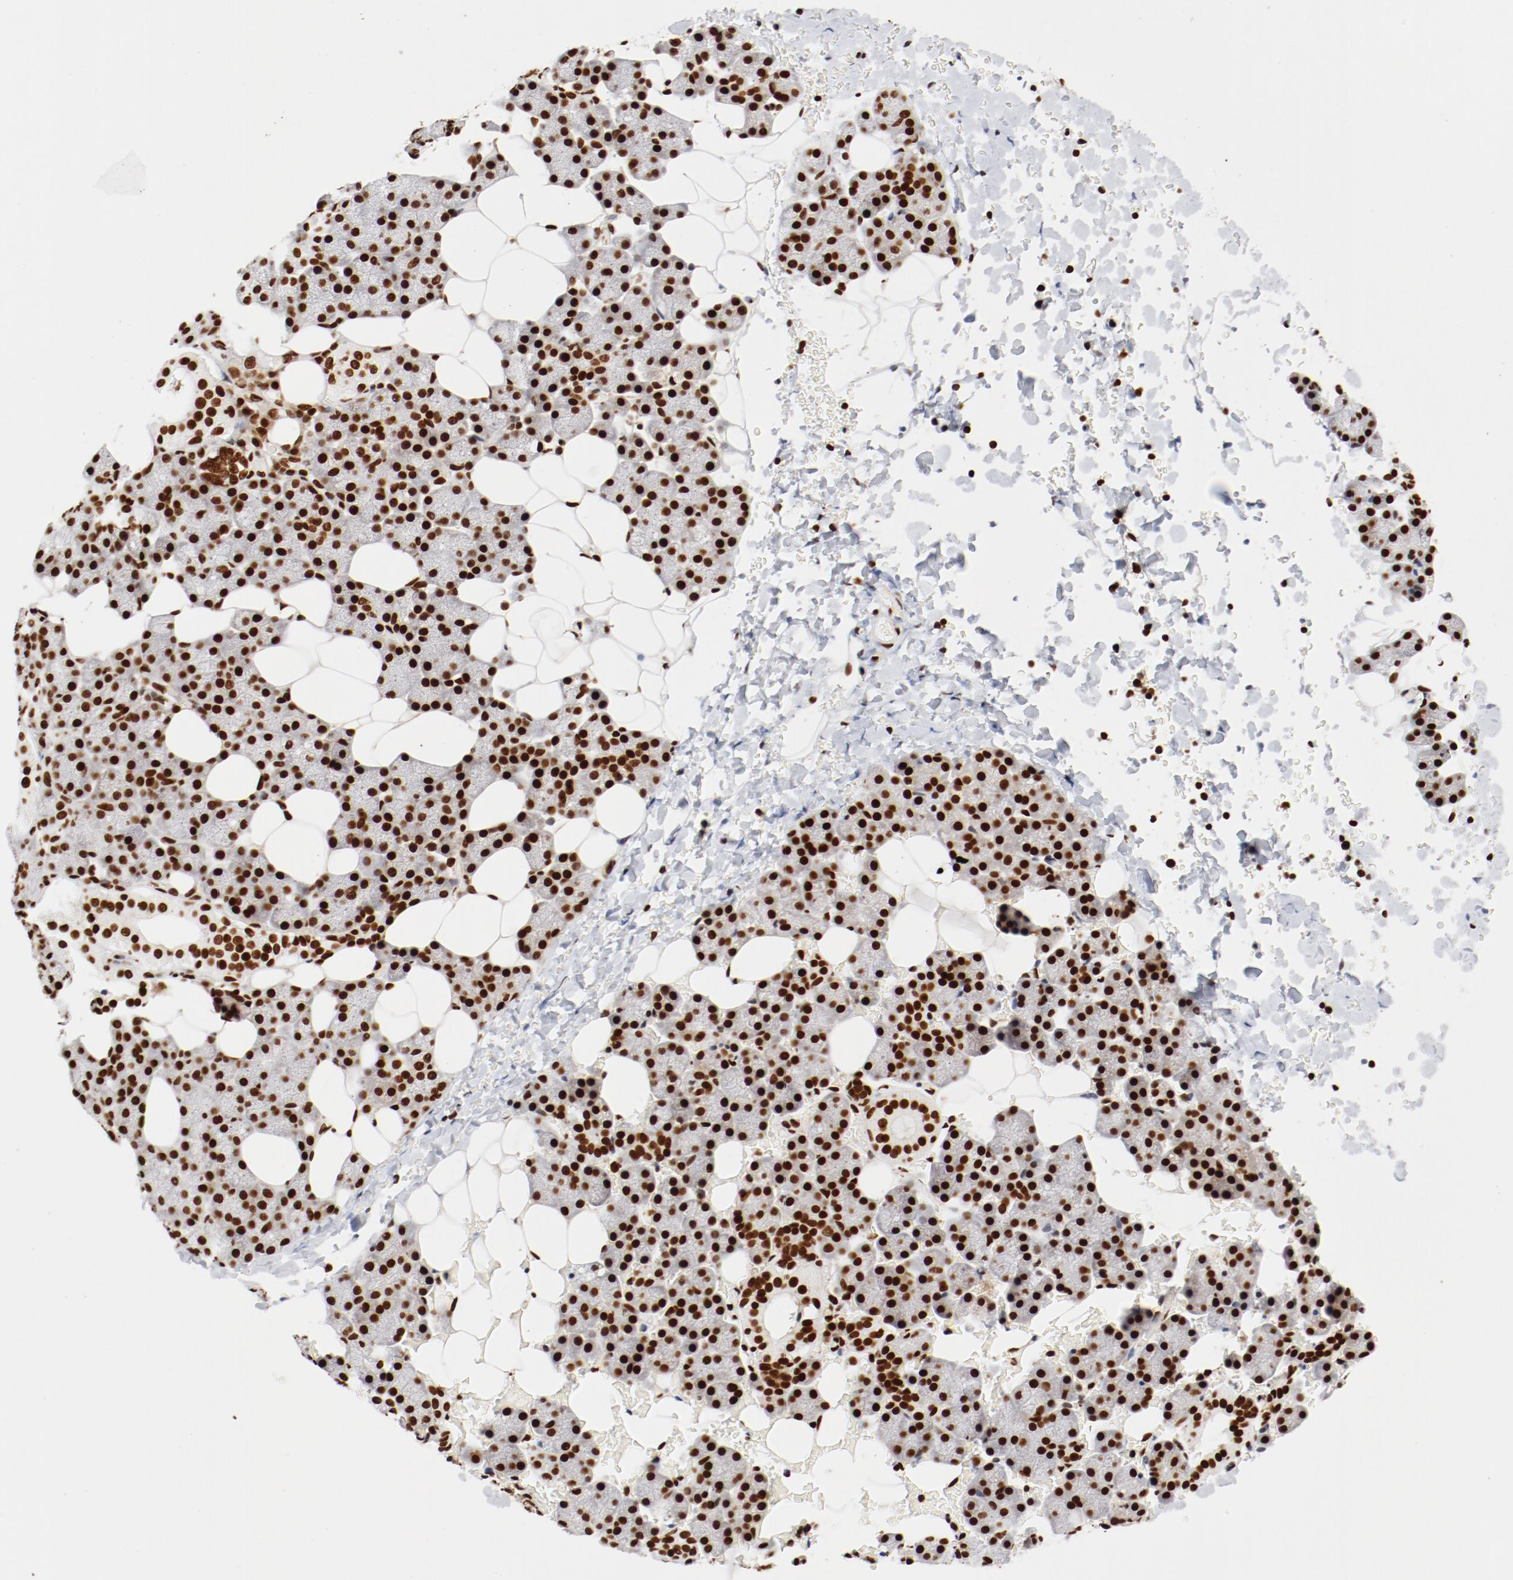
{"staining": {"intensity": "strong", "quantity": ">75%", "location": "nuclear"}, "tissue": "salivary gland", "cell_type": "Glandular cells", "image_type": "normal", "snomed": [{"axis": "morphology", "description": "Normal tissue, NOS"}, {"axis": "topography", "description": "Lymph node"}, {"axis": "topography", "description": "Salivary gland"}], "caption": "Human salivary gland stained for a protein (brown) shows strong nuclear positive expression in approximately >75% of glandular cells.", "gene": "CTBP1", "patient": {"sex": "male", "age": 8}}